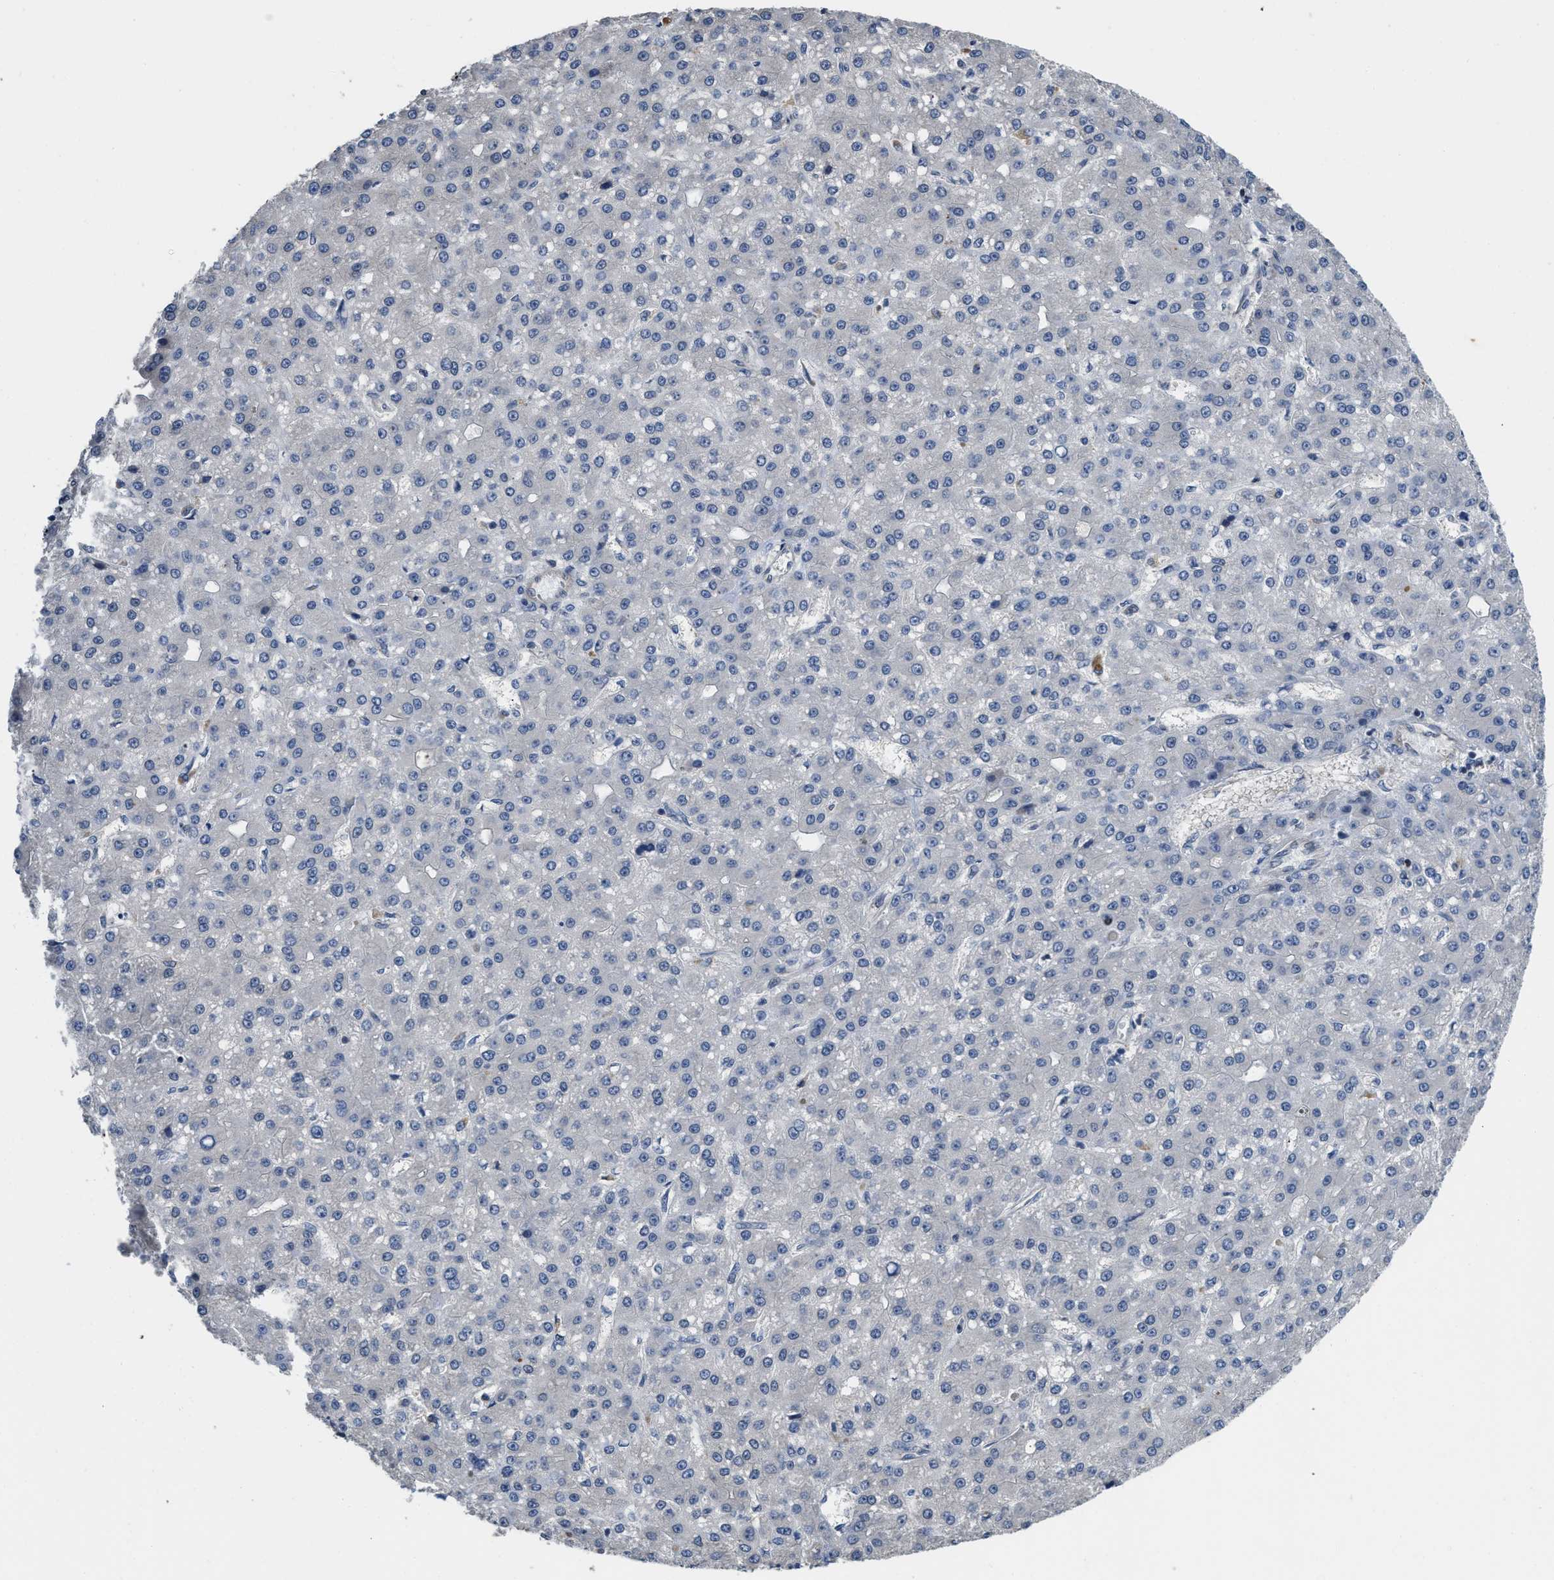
{"staining": {"intensity": "negative", "quantity": "none", "location": "none"}, "tissue": "liver cancer", "cell_type": "Tumor cells", "image_type": "cancer", "snomed": [{"axis": "morphology", "description": "Carcinoma, Hepatocellular, NOS"}, {"axis": "topography", "description": "Liver"}], "caption": "The image exhibits no significant positivity in tumor cells of liver hepatocellular carcinoma.", "gene": "TES", "patient": {"sex": "male", "age": 67}}